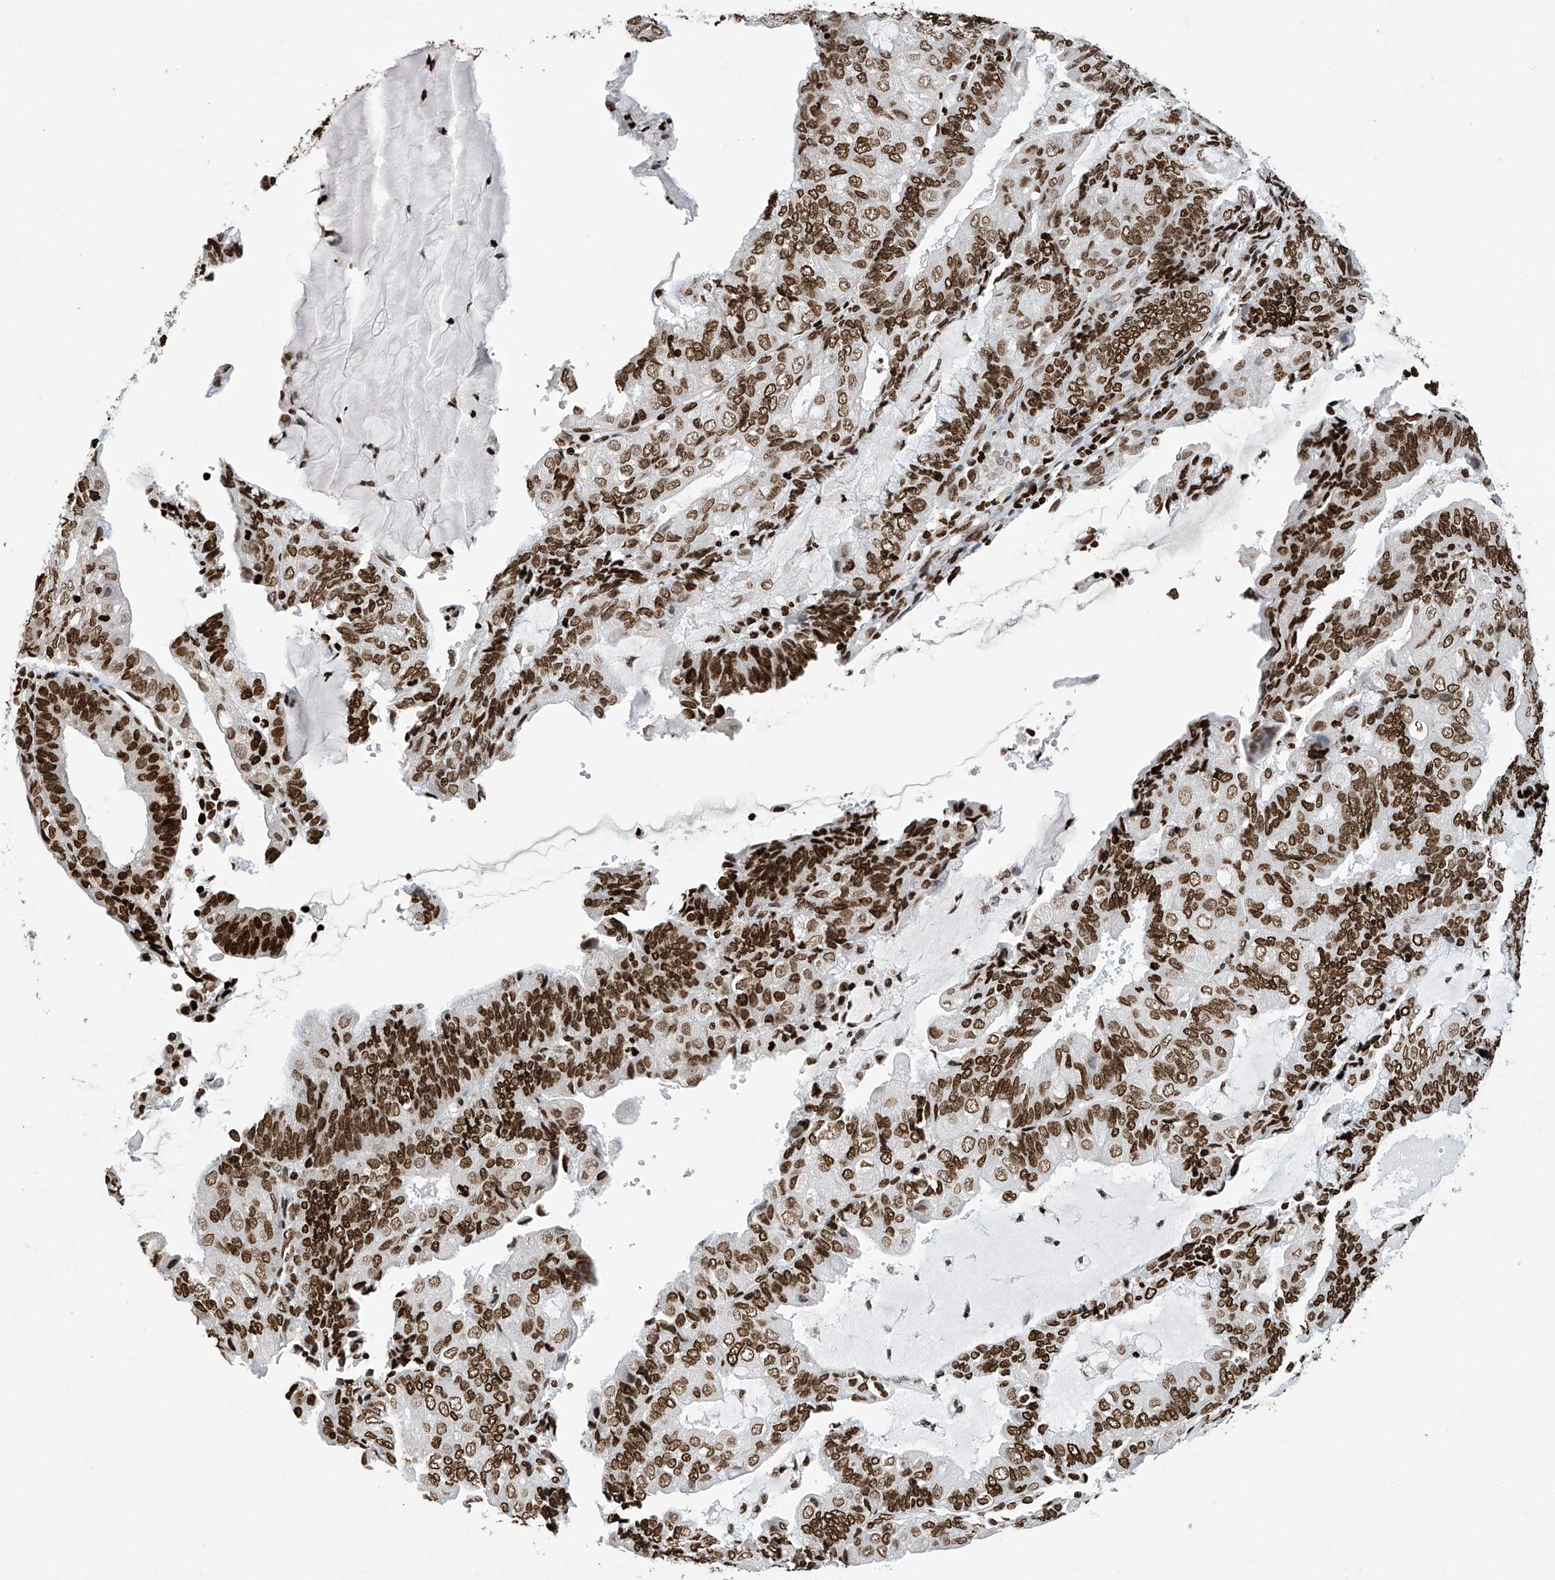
{"staining": {"intensity": "strong", "quantity": ">75%", "location": "nuclear"}, "tissue": "endometrial cancer", "cell_type": "Tumor cells", "image_type": "cancer", "snomed": [{"axis": "morphology", "description": "Adenocarcinoma, NOS"}, {"axis": "topography", "description": "Endometrium"}], "caption": "Immunohistochemical staining of endometrial adenocarcinoma shows high levels of strong nuclear protein positivity in approximately >75% of tumor cells.", "gene": "H4C16", "patient": {"sex": "female", "age": 81}}